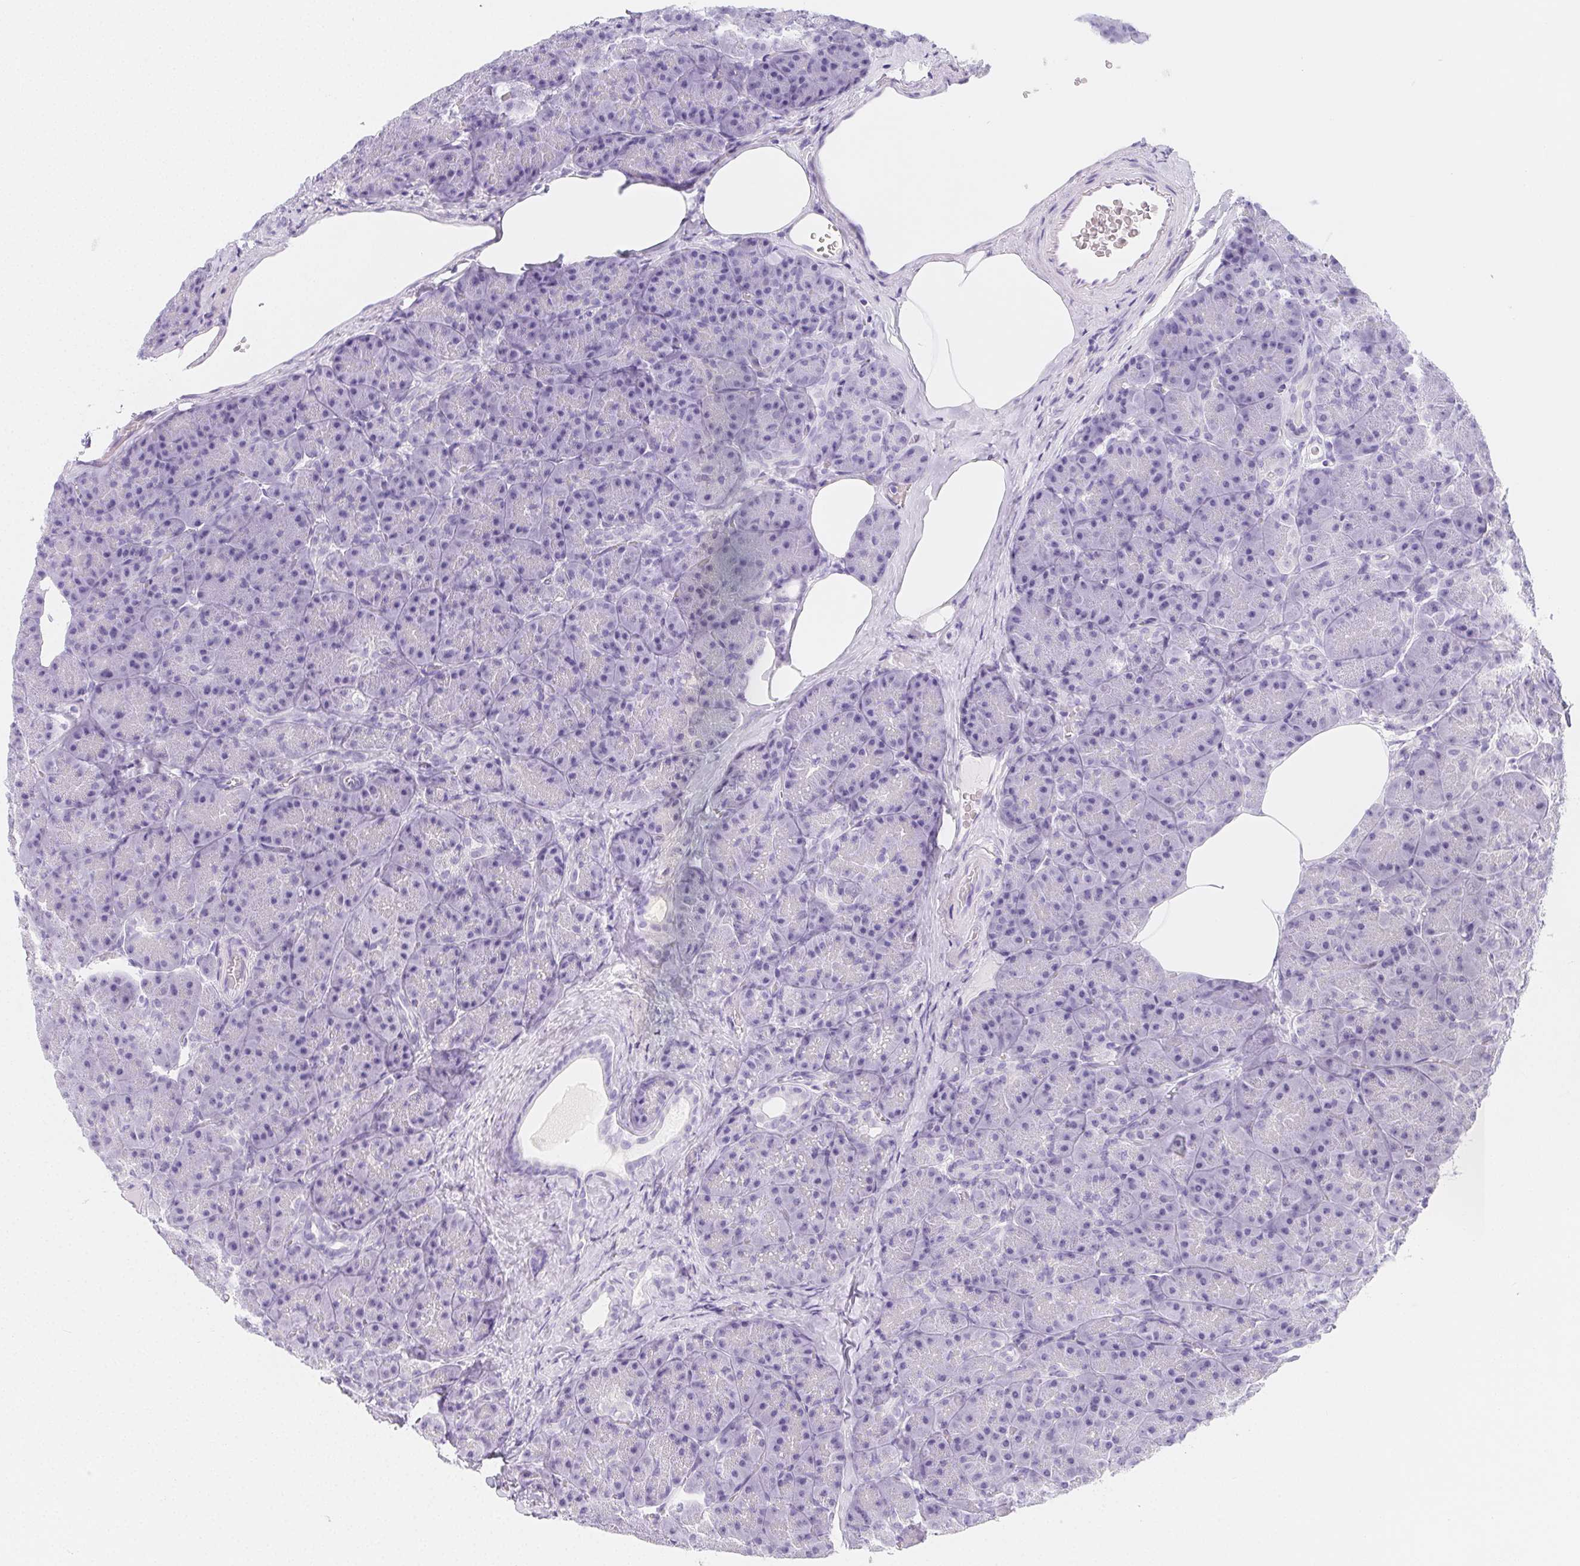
{"staining": {"intensity": "negative", "quantity": "none", "location": "none"}, "tissue": "pancreas", "cell_type": "Exocrine glandular cells", "image_type": "normal", "snomed": [{"axis": "morphology", "description": "Normal tissue, NOS"}, {"axis": "topography", "description": "Pancreas"}], "caption": "Pancreas stained for a protein using IHC exhibits no expression exocrine glandular cells.", "gene": "ZBBX", "patient": {"sex": "male", "age": 57}}